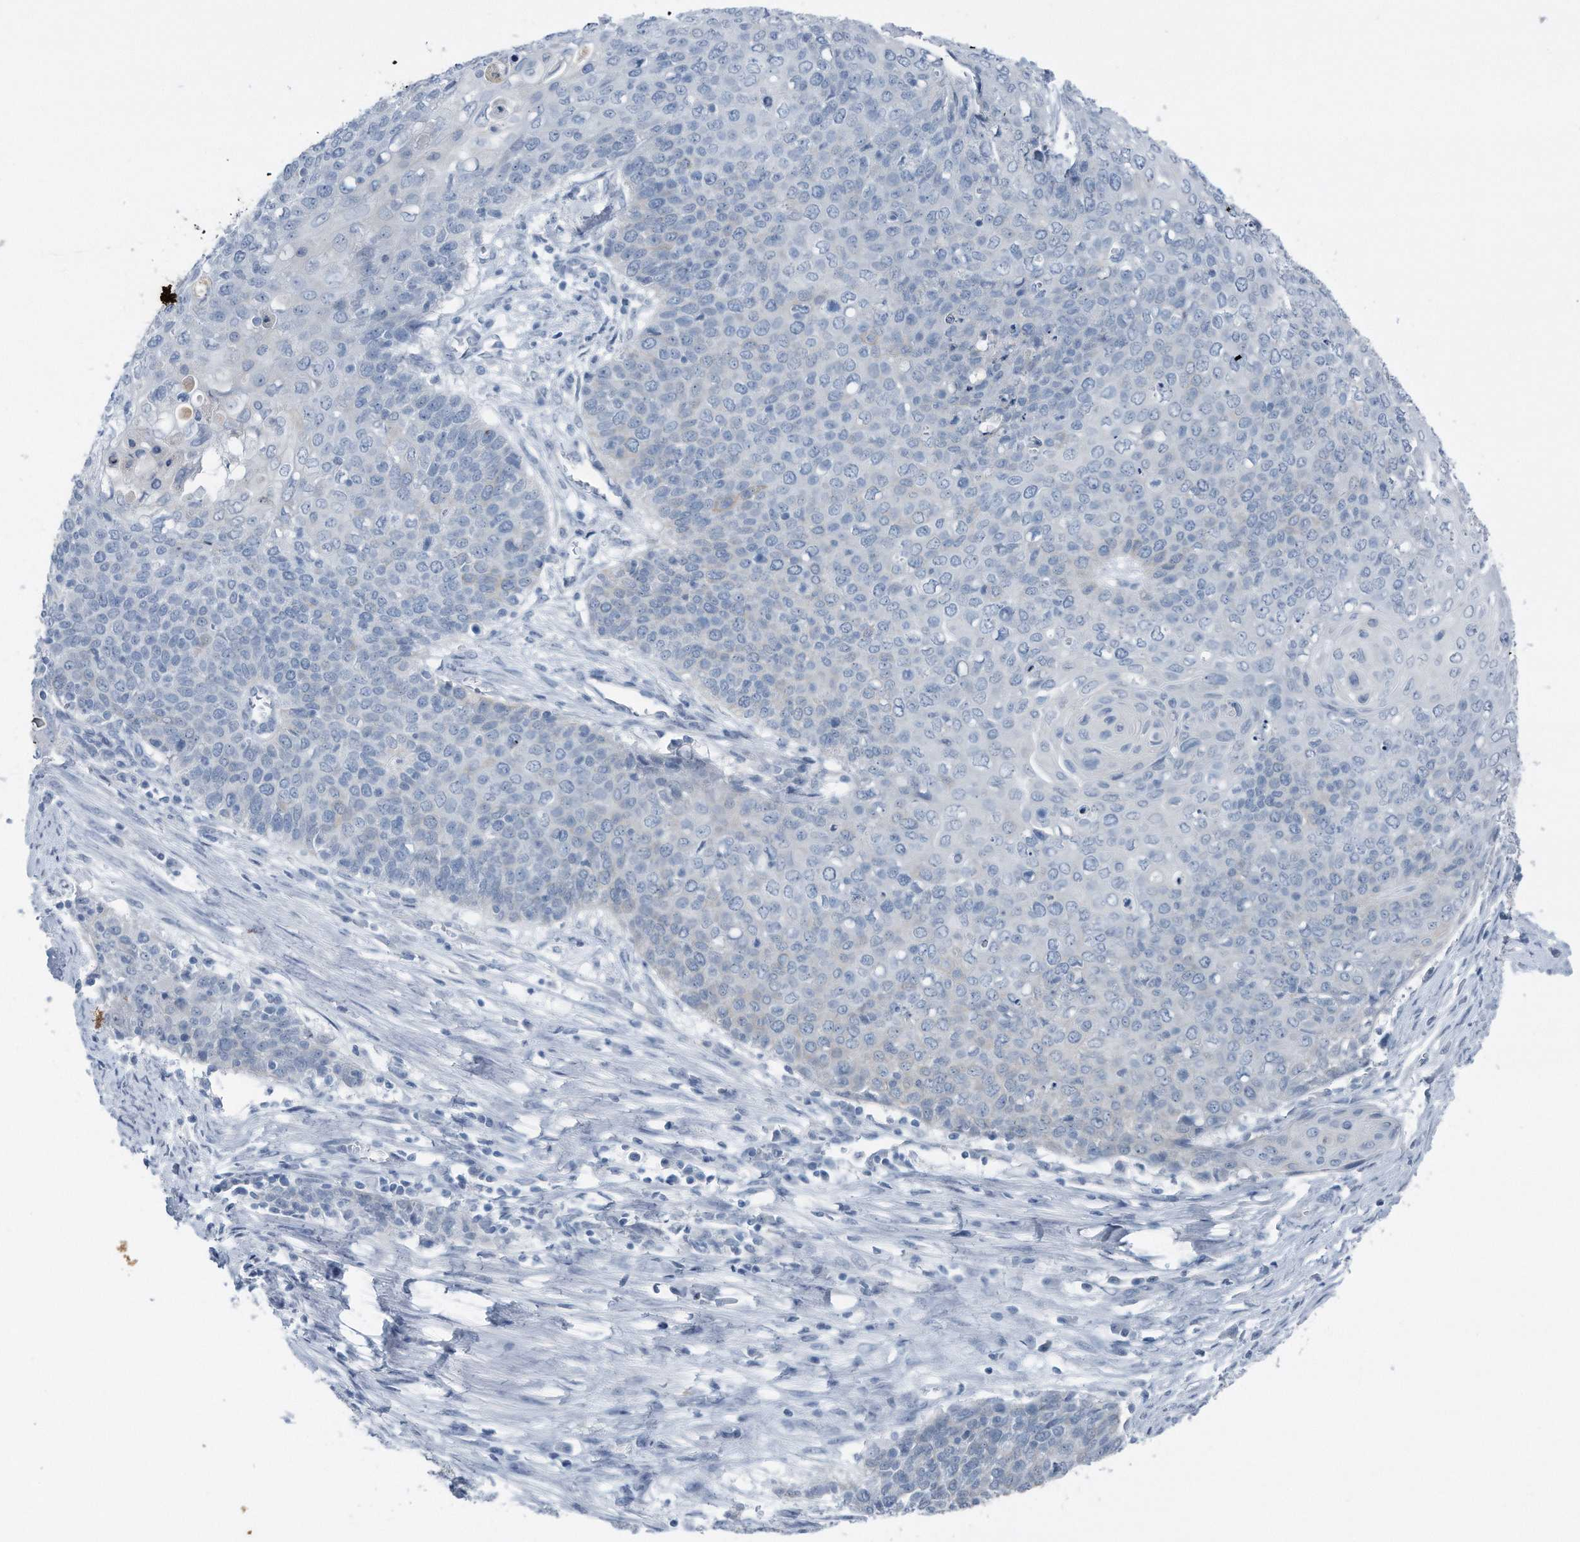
{"staining": {"intensity": "negative", "quantity": "none", "location": "none"}, "tissue": "cervical cancer", "cell_type": "Tumor cells", "image_type": "cancer", "snomed": [{"axis": "morphology", "description": "Squamous cell carcinoma, NOS"}, {"axis": "topography", "description": "Cervix"}], "caption": "Cervical squamous cell carcinoma stained for a protein using immunohistochemistry shows no staining tumor cells.", "gene": "YRDC", "patient": {"sex": "female", "age": 39}}